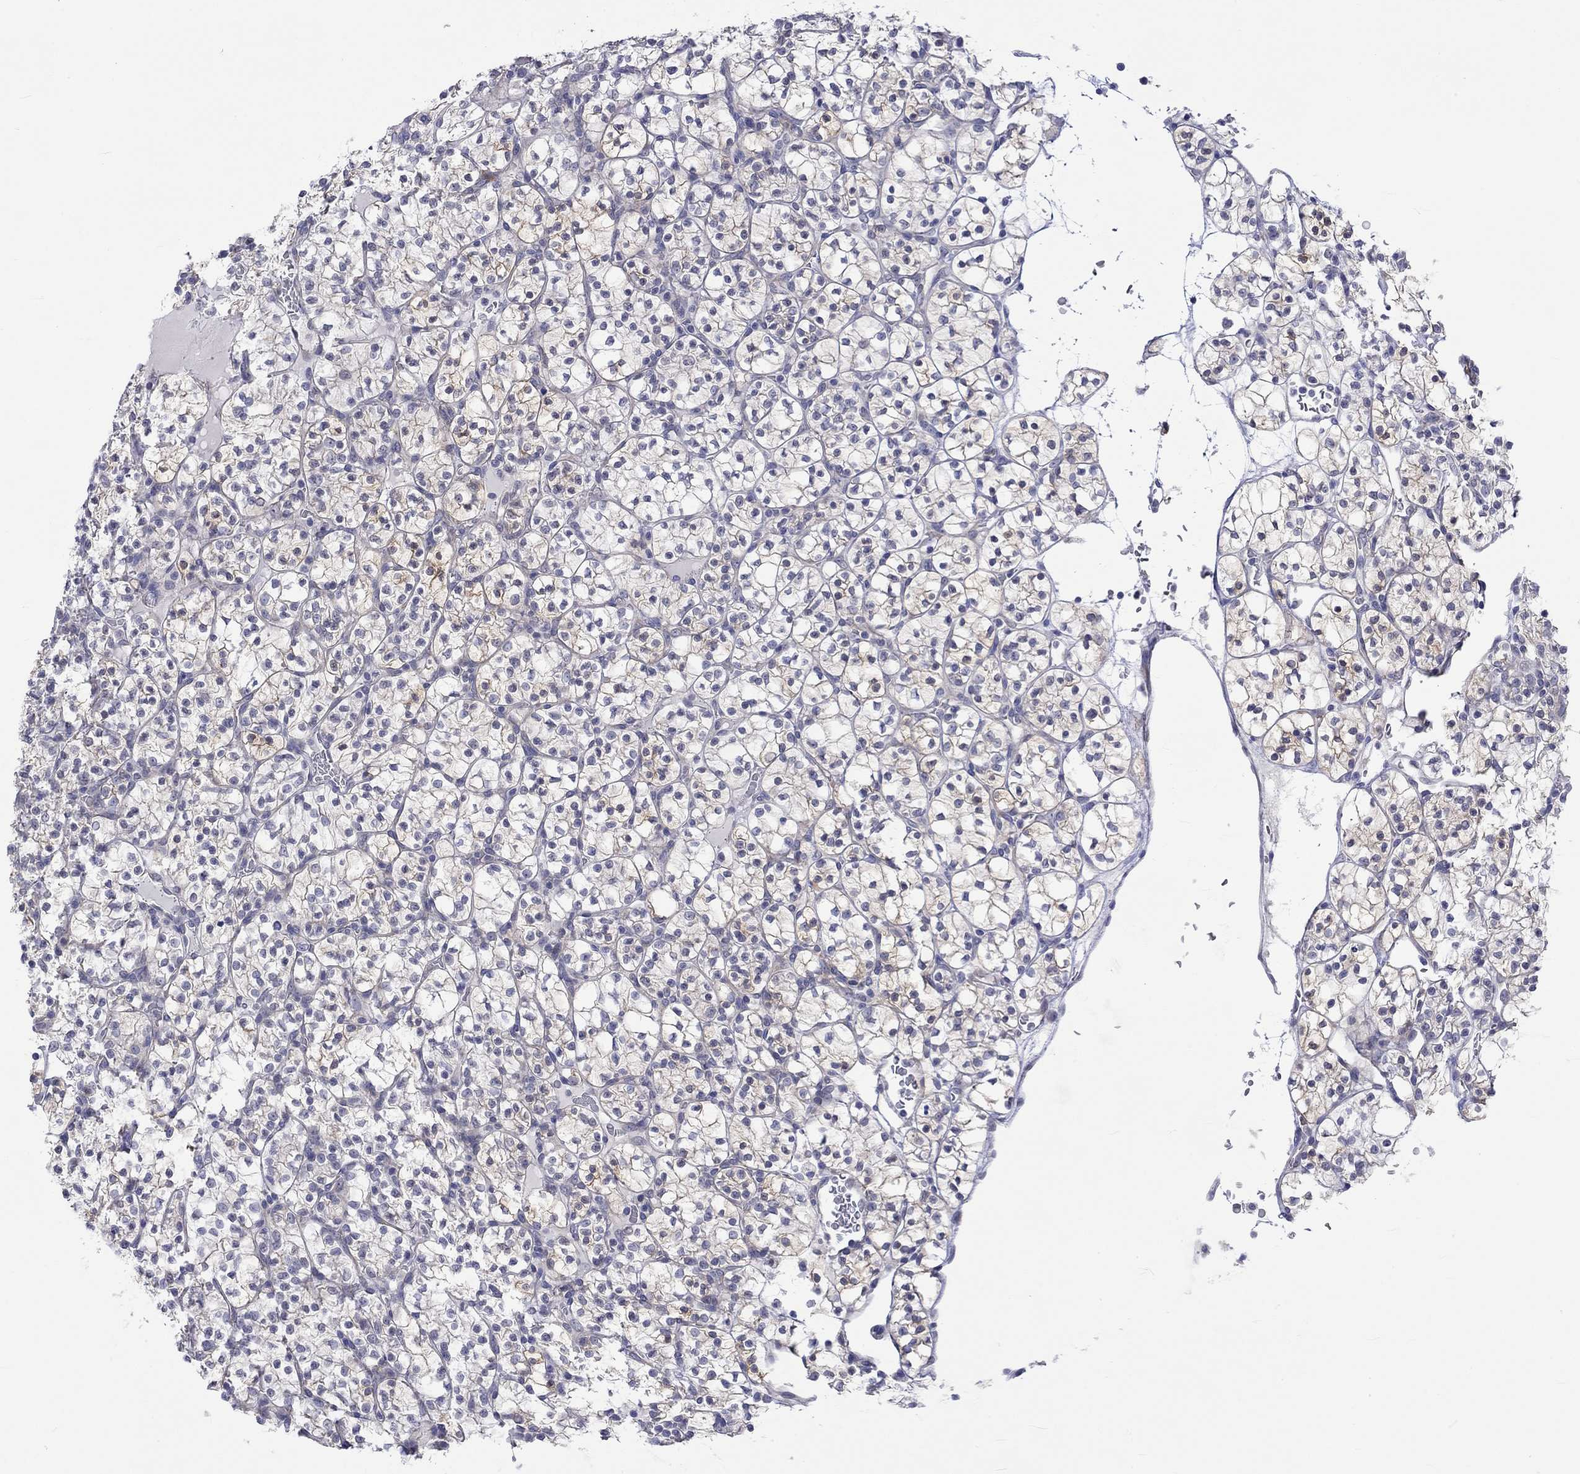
{"staining": {"intensity": "weak", "quantity": "25%-75%", "location": "cytoplasmic/membranous"}, "tissue": "renal cancer", "cell_type": "Tumor cells", "image_type": "cancer", "snomed": [{"axis": "morphology", "description": "Adenocarcinoma, NOS"}, {"axis": "topography", "description": "Kidney"}], "caption": "This image shows IHC staining of renal cancer (adenocarcinoma), with low weak cytoplasmic/membranous positivity in approximately 25%-75% of tumor cells.", "gene": "CERS1", "patient": {"sex": "female", "age": 89}}